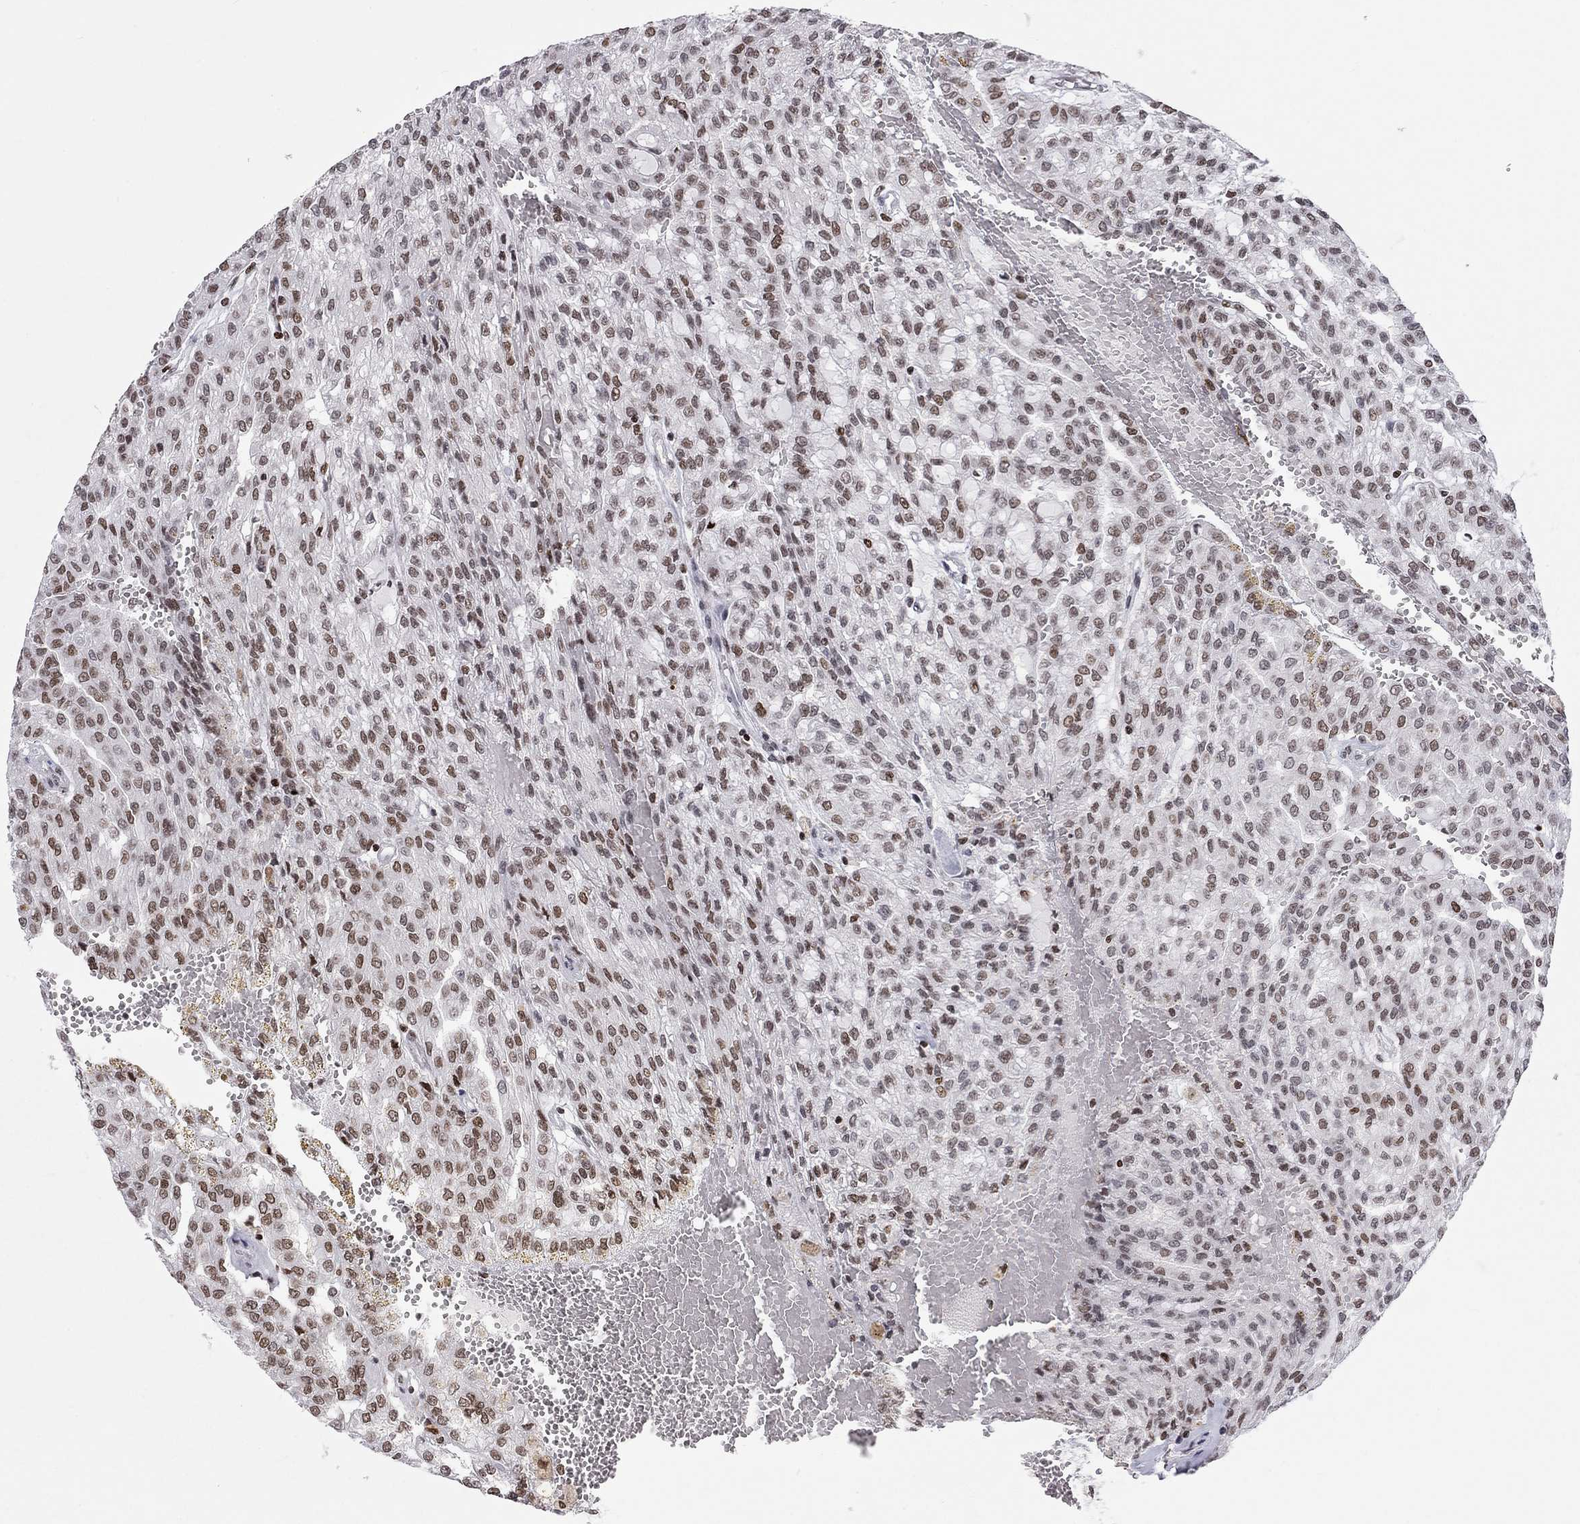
{"staining": {"intensity": "moderate", "quantity": "<25%", "location": "nuclear"}, "tissue": "renal cancer", "cell_type": "Tumor cells", "image_type": "cancer", "snomed": [{"axis": "morphology", "description": "Adenocarcinoma, NOS"}, {"axis": "topography", "description": "Kidney"}], "caption": "Moderate nuclear positivity for a protein is identified in approximately <25% of tumor cells of renal cancer using IHC.", "gene": "H2AX", "patient": {"sex": "male", "age": 63}}